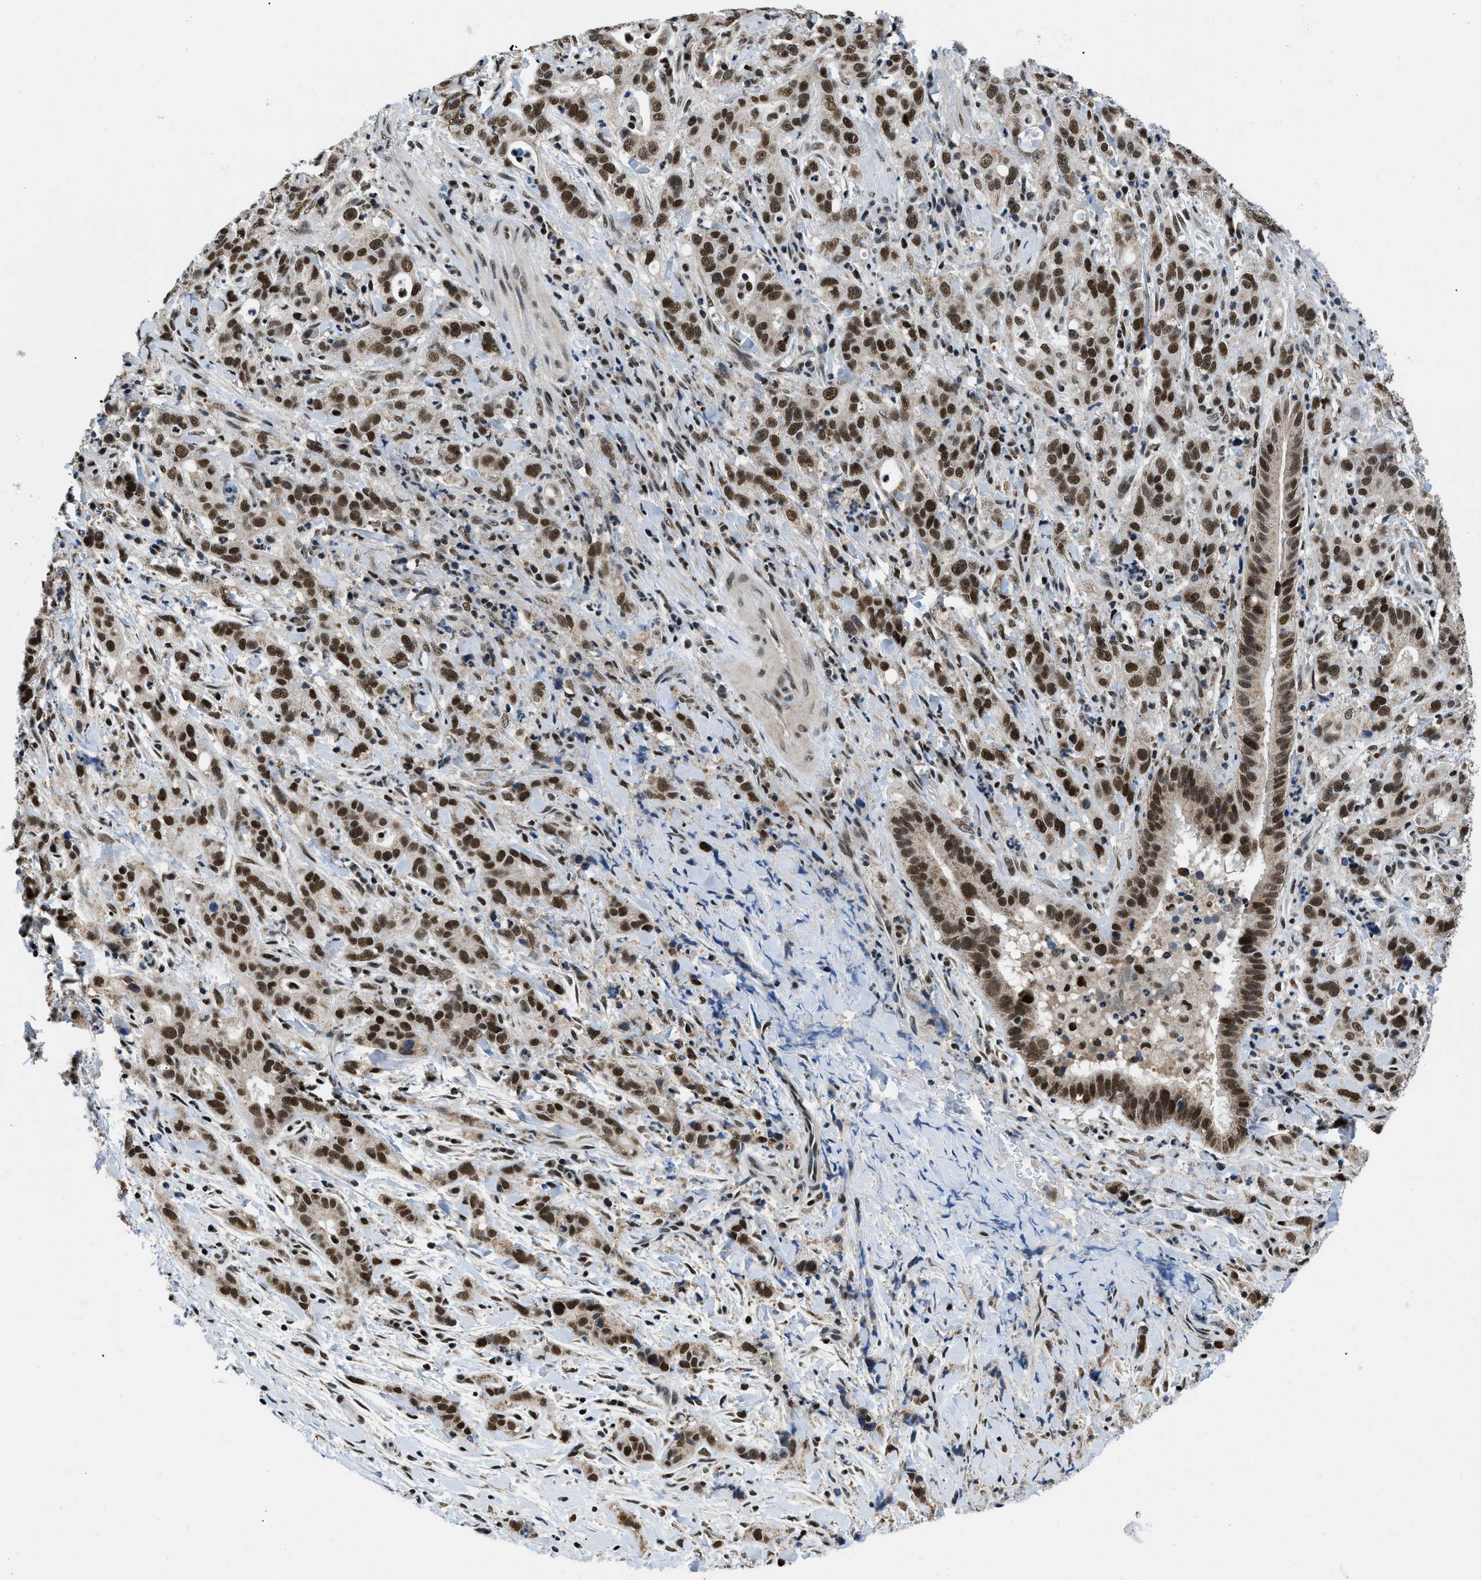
{"staining": {"intensity": "strong", "quantity": ">75%", "location": "nuclear"}, "tissue": "liver cancer", "cell_type": "Tumor cells", "image_type": "cancer", "snomed": [{"axis": "morphology", "description": "Cholangiocarcinoma"}, {"axis": "topography", "description": "Liver"}], "caption": "This image demonstrates liver cholangiocarcinoma stained with immunohistochemistry (IHC) to label a protein in brown. The nuclear of tumor cells show strong positivity for the protein. Nuclei are counter-stained blue.", "gene": "KDM3B", "patient": {"sex": "female", "age": 38}}